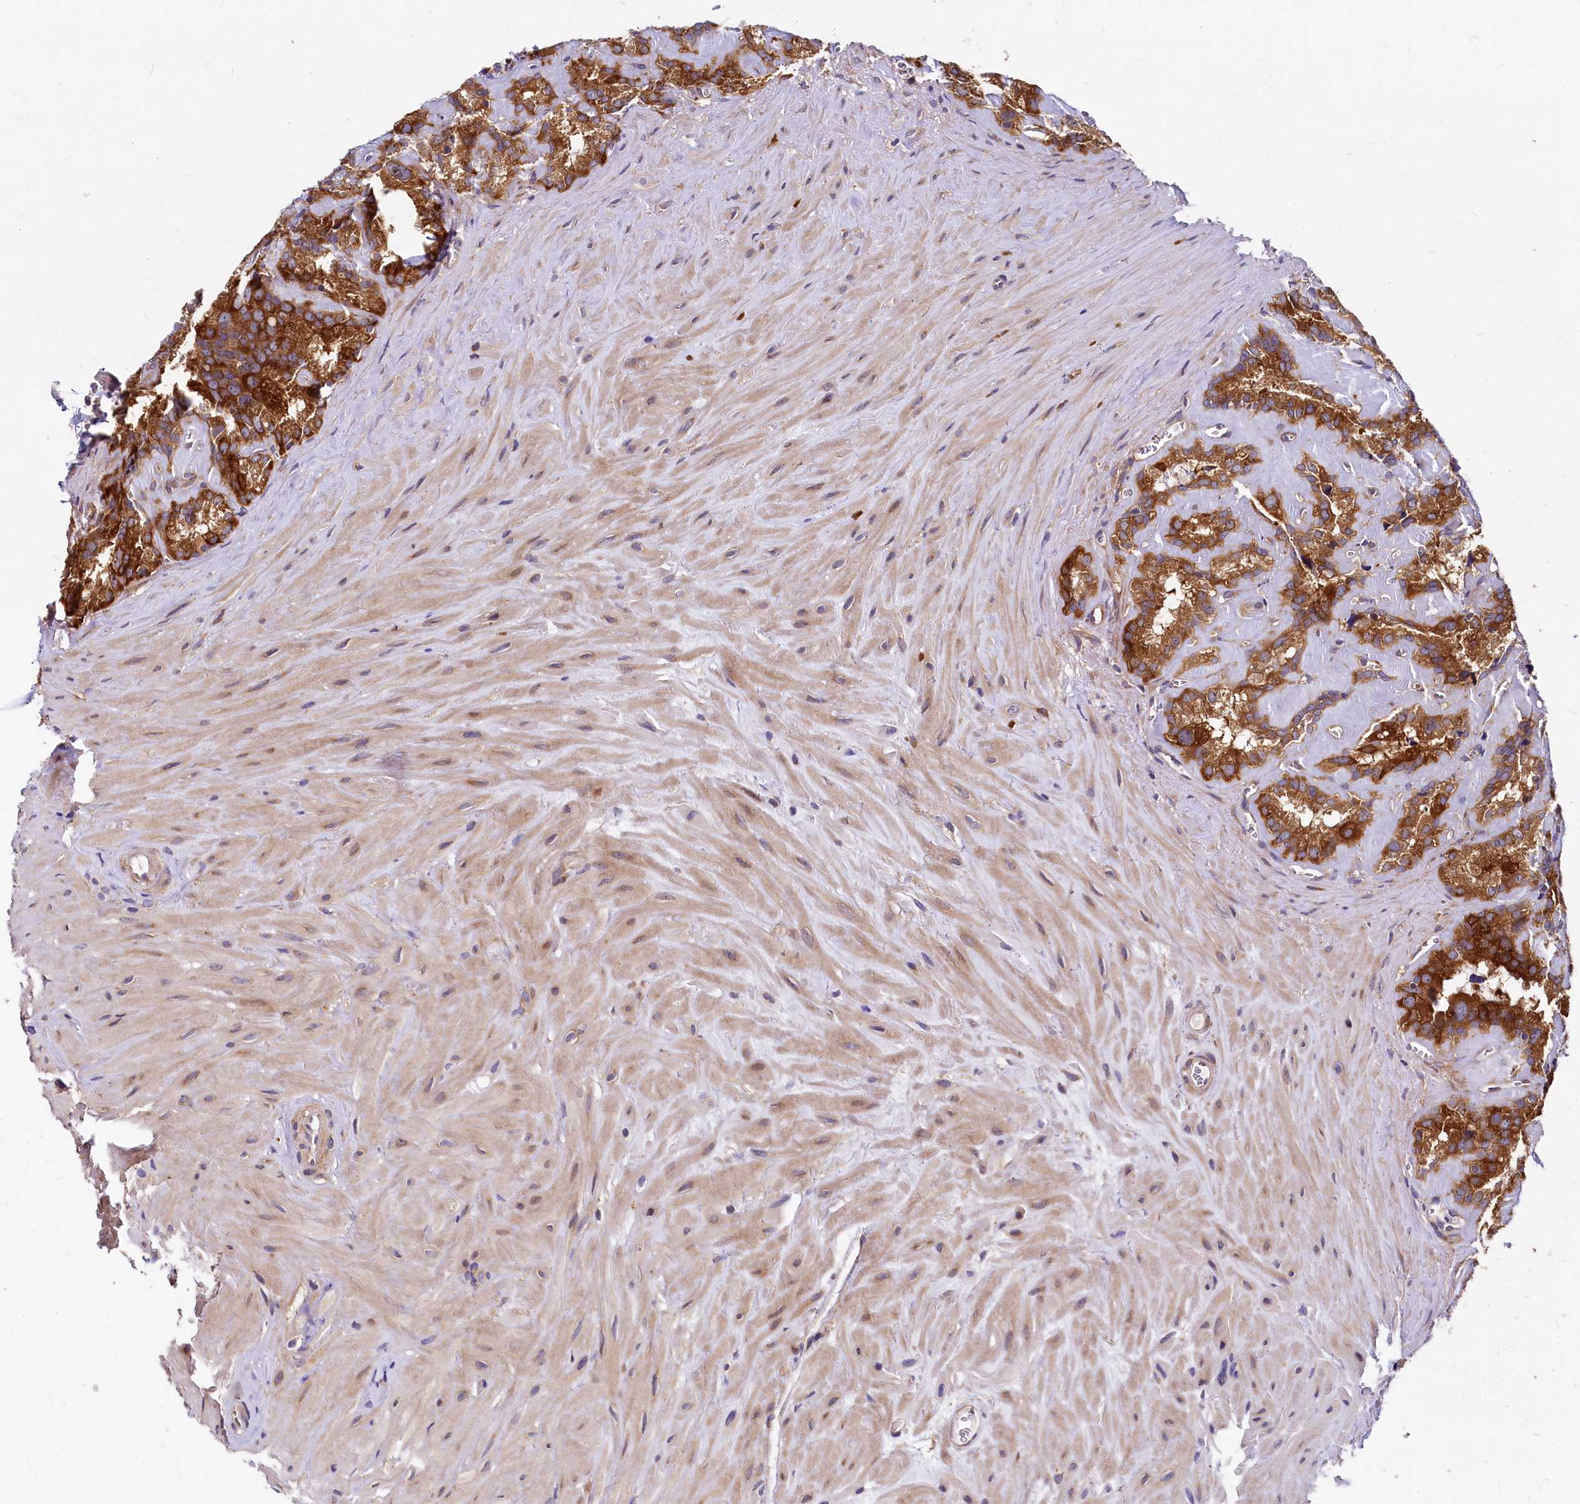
{"staining": {"intensity": "strong", "quantity": "25%-75%", "location": "cytoplasmic/membranous"}, "tissue": "seminal vesicle", "cell_type": "Glandular cells", "image_type": "normal", "snomed": [{"axis": "morphology", "description": "Normal tissue, NOS"}, {"axis": "topography", "description": "Prostate"}, {"axis": "topography", "description": "Seminal veicle"}], "caption": "High-power microscopy captured an immunohistochemistry histopathology image of benign seminal vesicle, revealing strong cytoplasmic/membranous positivity in approximately 25%-75% of glandular cells.", "gene": "EIF2B2", "patient": {"sex": "male", "age": 59}}